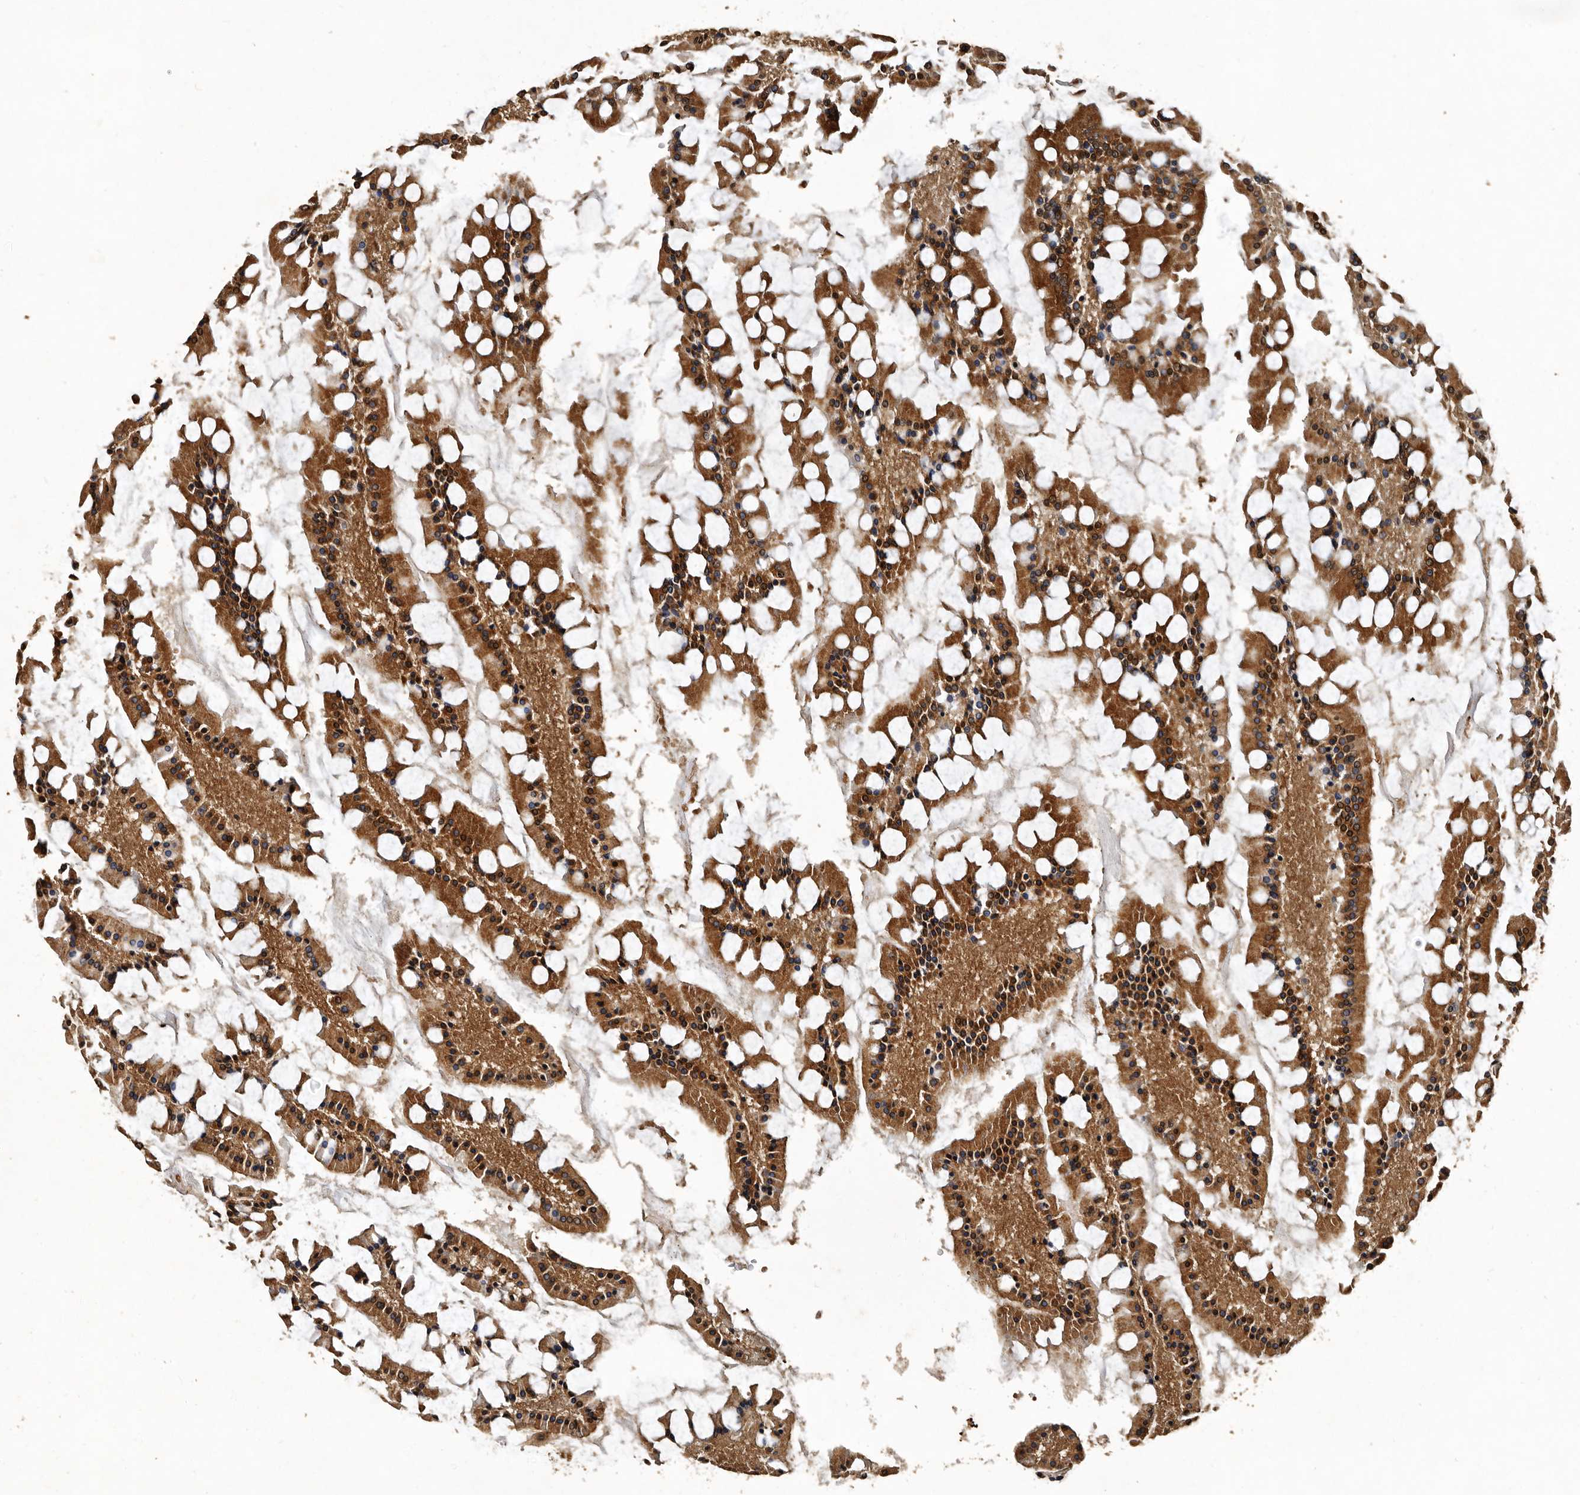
{"staining": {"intensity": "strong", "quantity": ">75%", "location": "cytoplasmic/membranous"}, "tissue": "small intestine", "cell_type": "Glandular cells", "image_type": "normal", "snomed": [{"axis": "morphology", "description": "Normal tissue, NOS"}, {"axis": "topography", "description": "Small intestine"}], "caption": "Immunohistochemical staining of unremarkable small intestine exhibits >75% levels of strong cytoplasmic/membranous protein positivity in approximately >75% of glandular cells.", "gene": "CPNE3", "patient": {"sex": "male", "age": 41}}